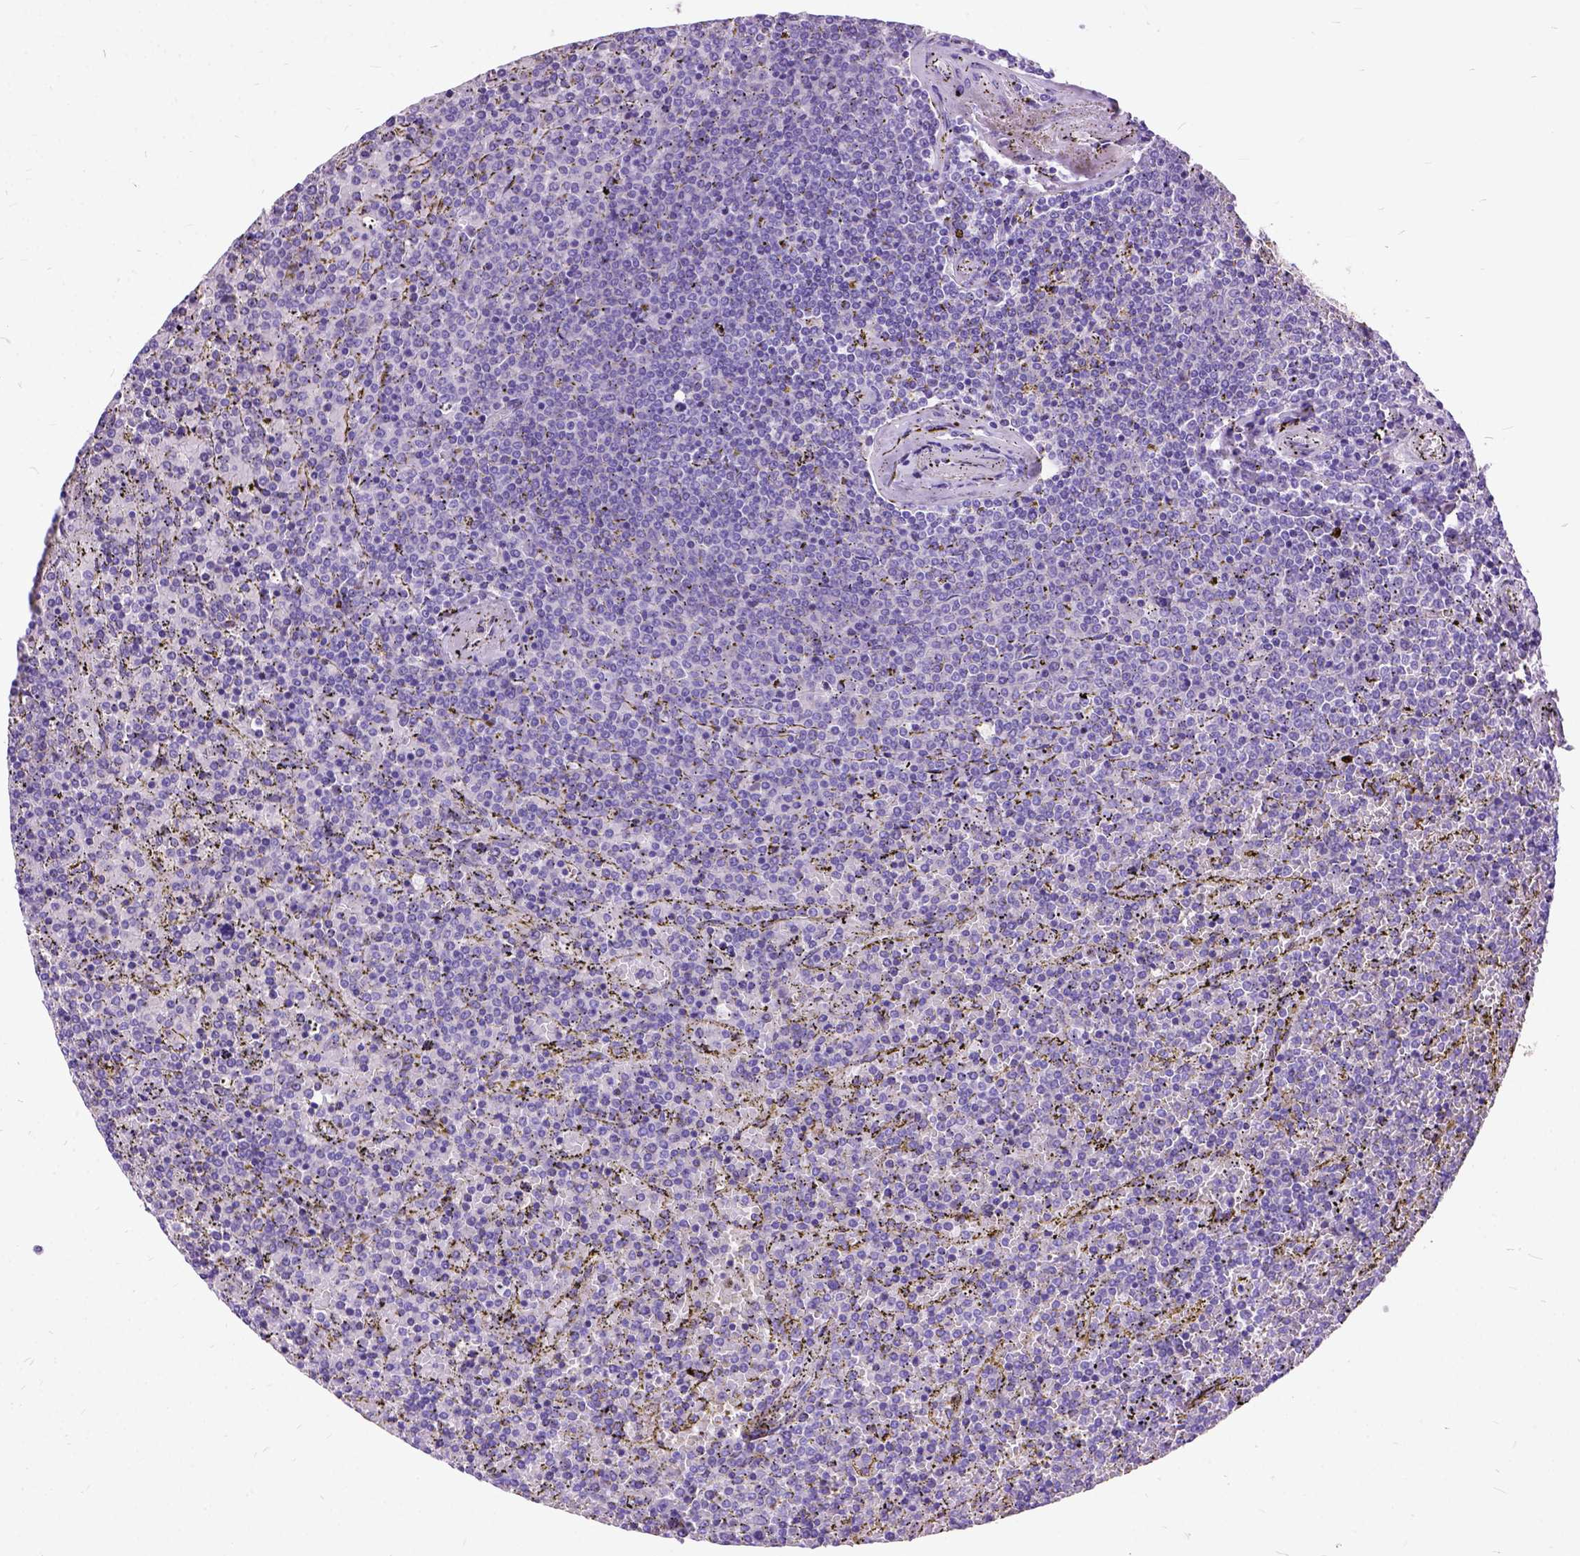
{"staining": {"intensity": "negative", "quantity": "none", "location": "none"}, "tissue": "lymphoma", "cell_type": "Tumor cells", "image_type": "cancer", "snomed": [{"axis": "morphology", "description": "Malignant lymphoma, non-Hodgkin's type, Low grade"}, {"axis": "topography", "description": "Spleen"}], "caption": "Immunohistochemical staining of human lymphoma demonstrates no significant positivity in tumor cells. (Stains: DAB immunohistochemistry (IHC) with hematoxylin counter stain, Microscopy: brightfield microscopy at high magnification).", "gene": "CFAP54", "patient": {"sex": "female", "age": 77}}